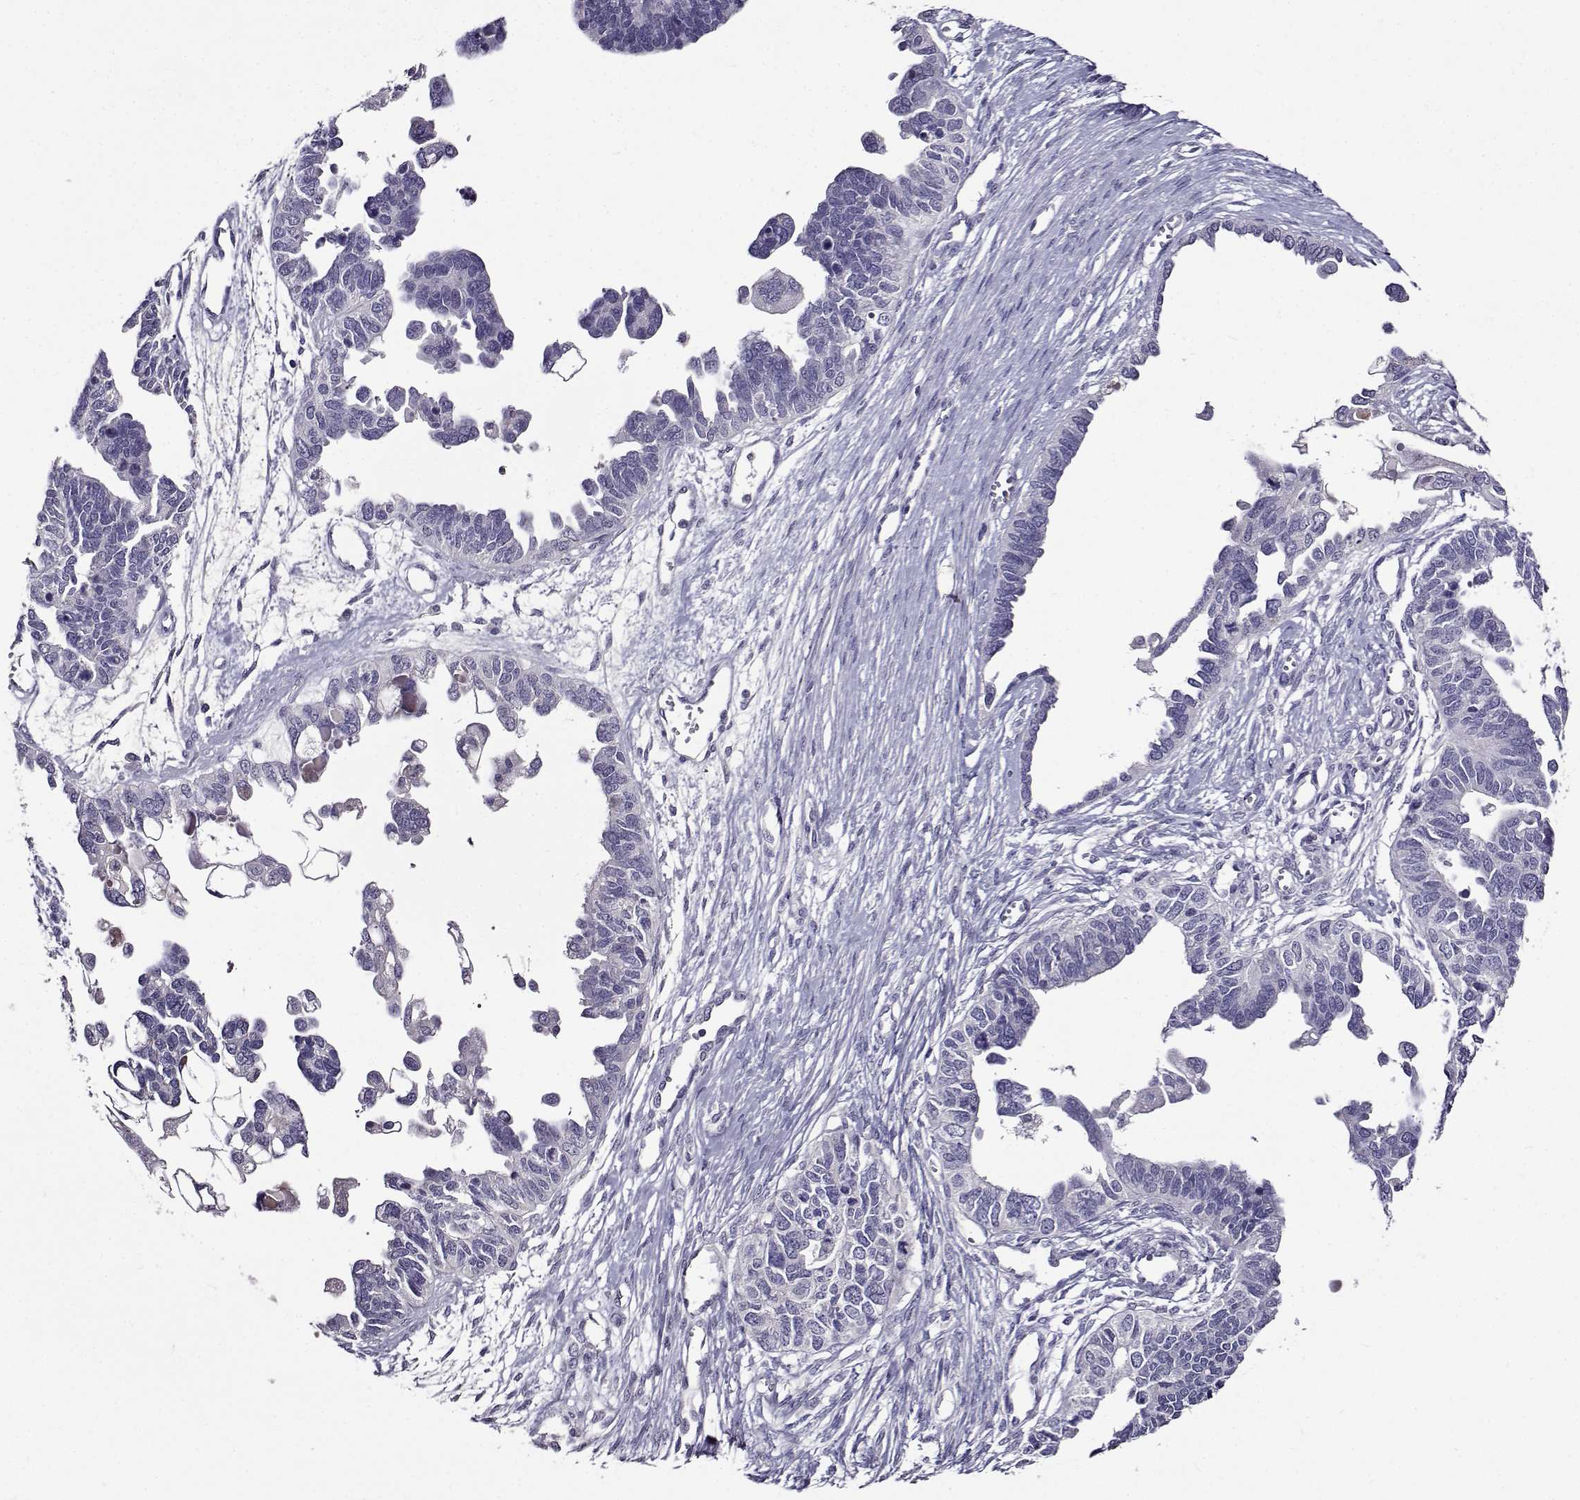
{"staining": {"intensity": "negative", "quantity": "none", "location": "none"}, "tissue": "ovarian cancer", "cell_type": "Tumor cells", "image_type": "cancer", "snomed": [{"axis": "morphology", "description": "Cystadenocarcinoma, serous, NOS"}, {"axis": "topography", "description": "Ovary"}], "caption": "Immunohistochemical staining of human ovarian cancer (serous cystadenocarcinoma) shows no significant expression in tumor cells.", "gene": "PAEP", "patient": {"sex": "female", "age": 51}}